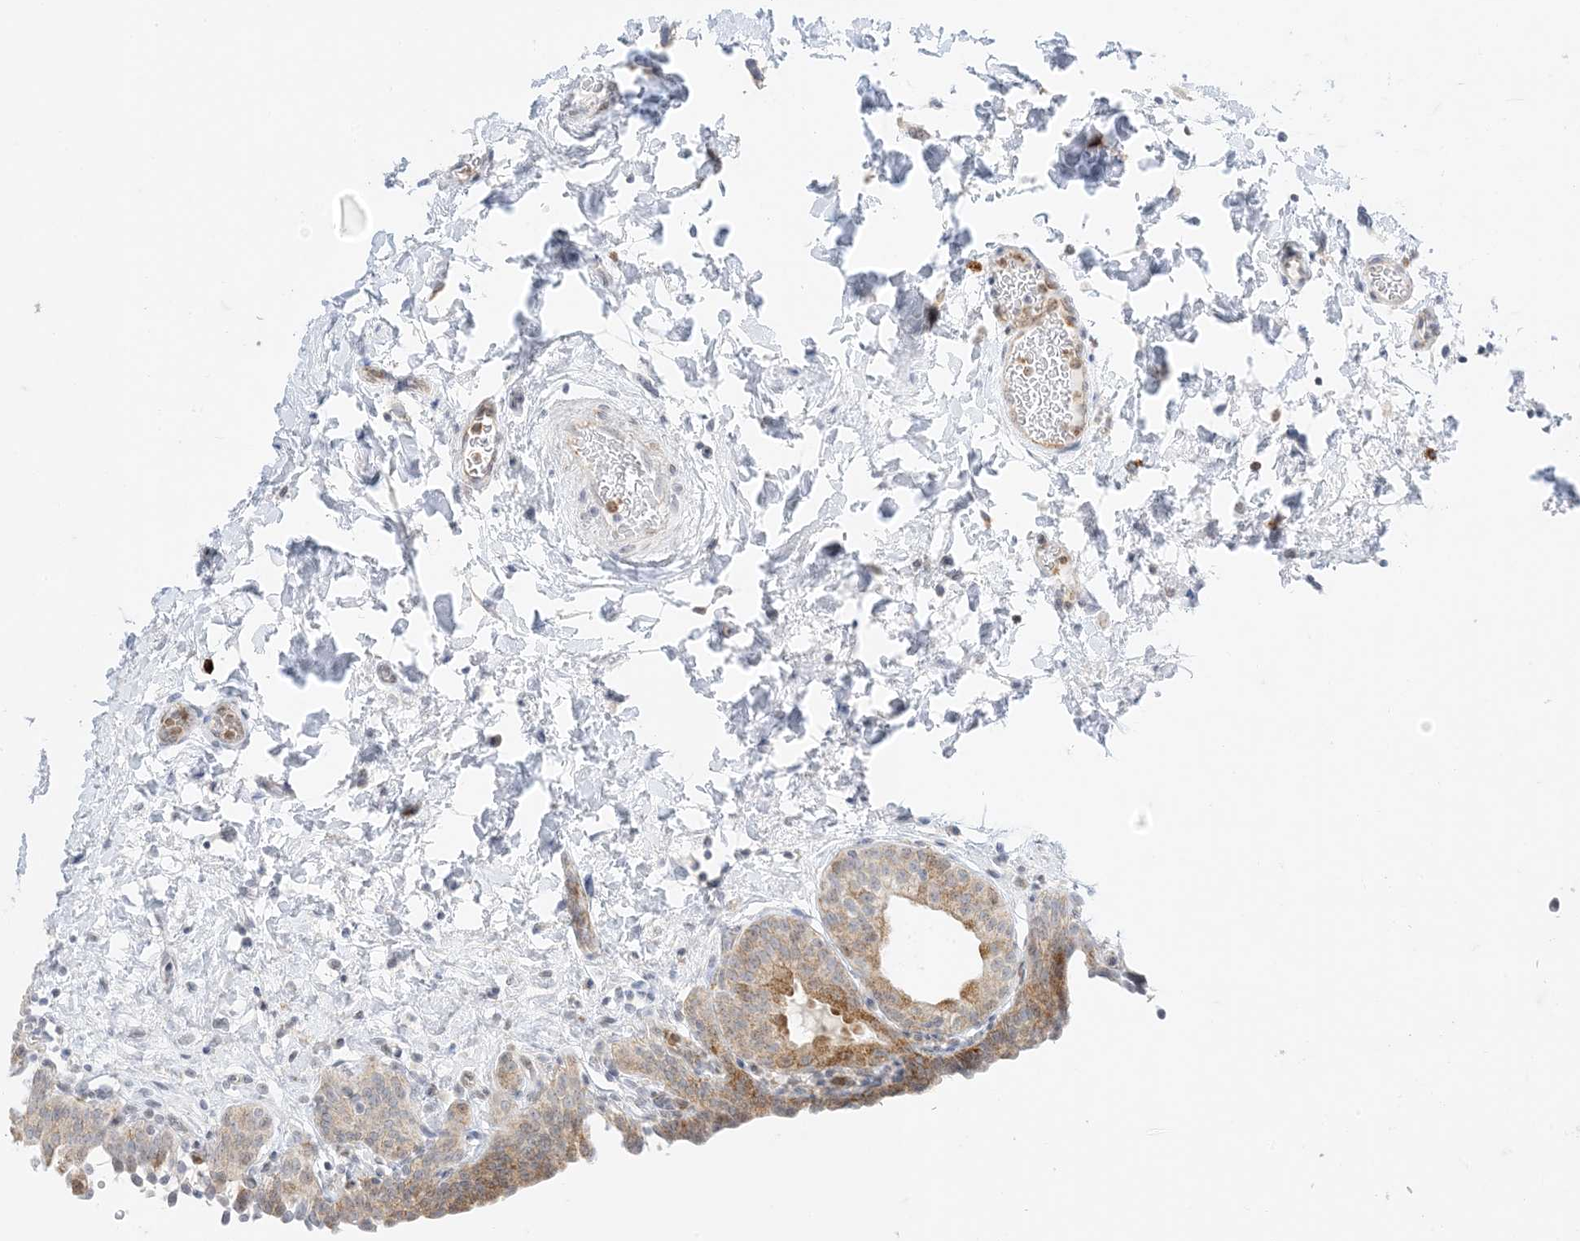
{"staining": {"intensity": "moderate", "quantity": ">75%", "location": "cytoplasmic/membranous"}, "tissue": "urinary bladder", "cell_type": "Urothelial cells", "image_type": "normal", "snomed": [{"axis": "morphology", "description": "Normal tissue, NOS"}, {"axis": "topography", "description": "Urinary bladder"}], "caption": "Brown immunohistochemical staining in benign human urinary bladder shows moderate cytoplasmic/membranous staining in approximately >75% of urothelial cells.", "gene": "RAC1", "patient": {"sex": "male", "age": 83}}